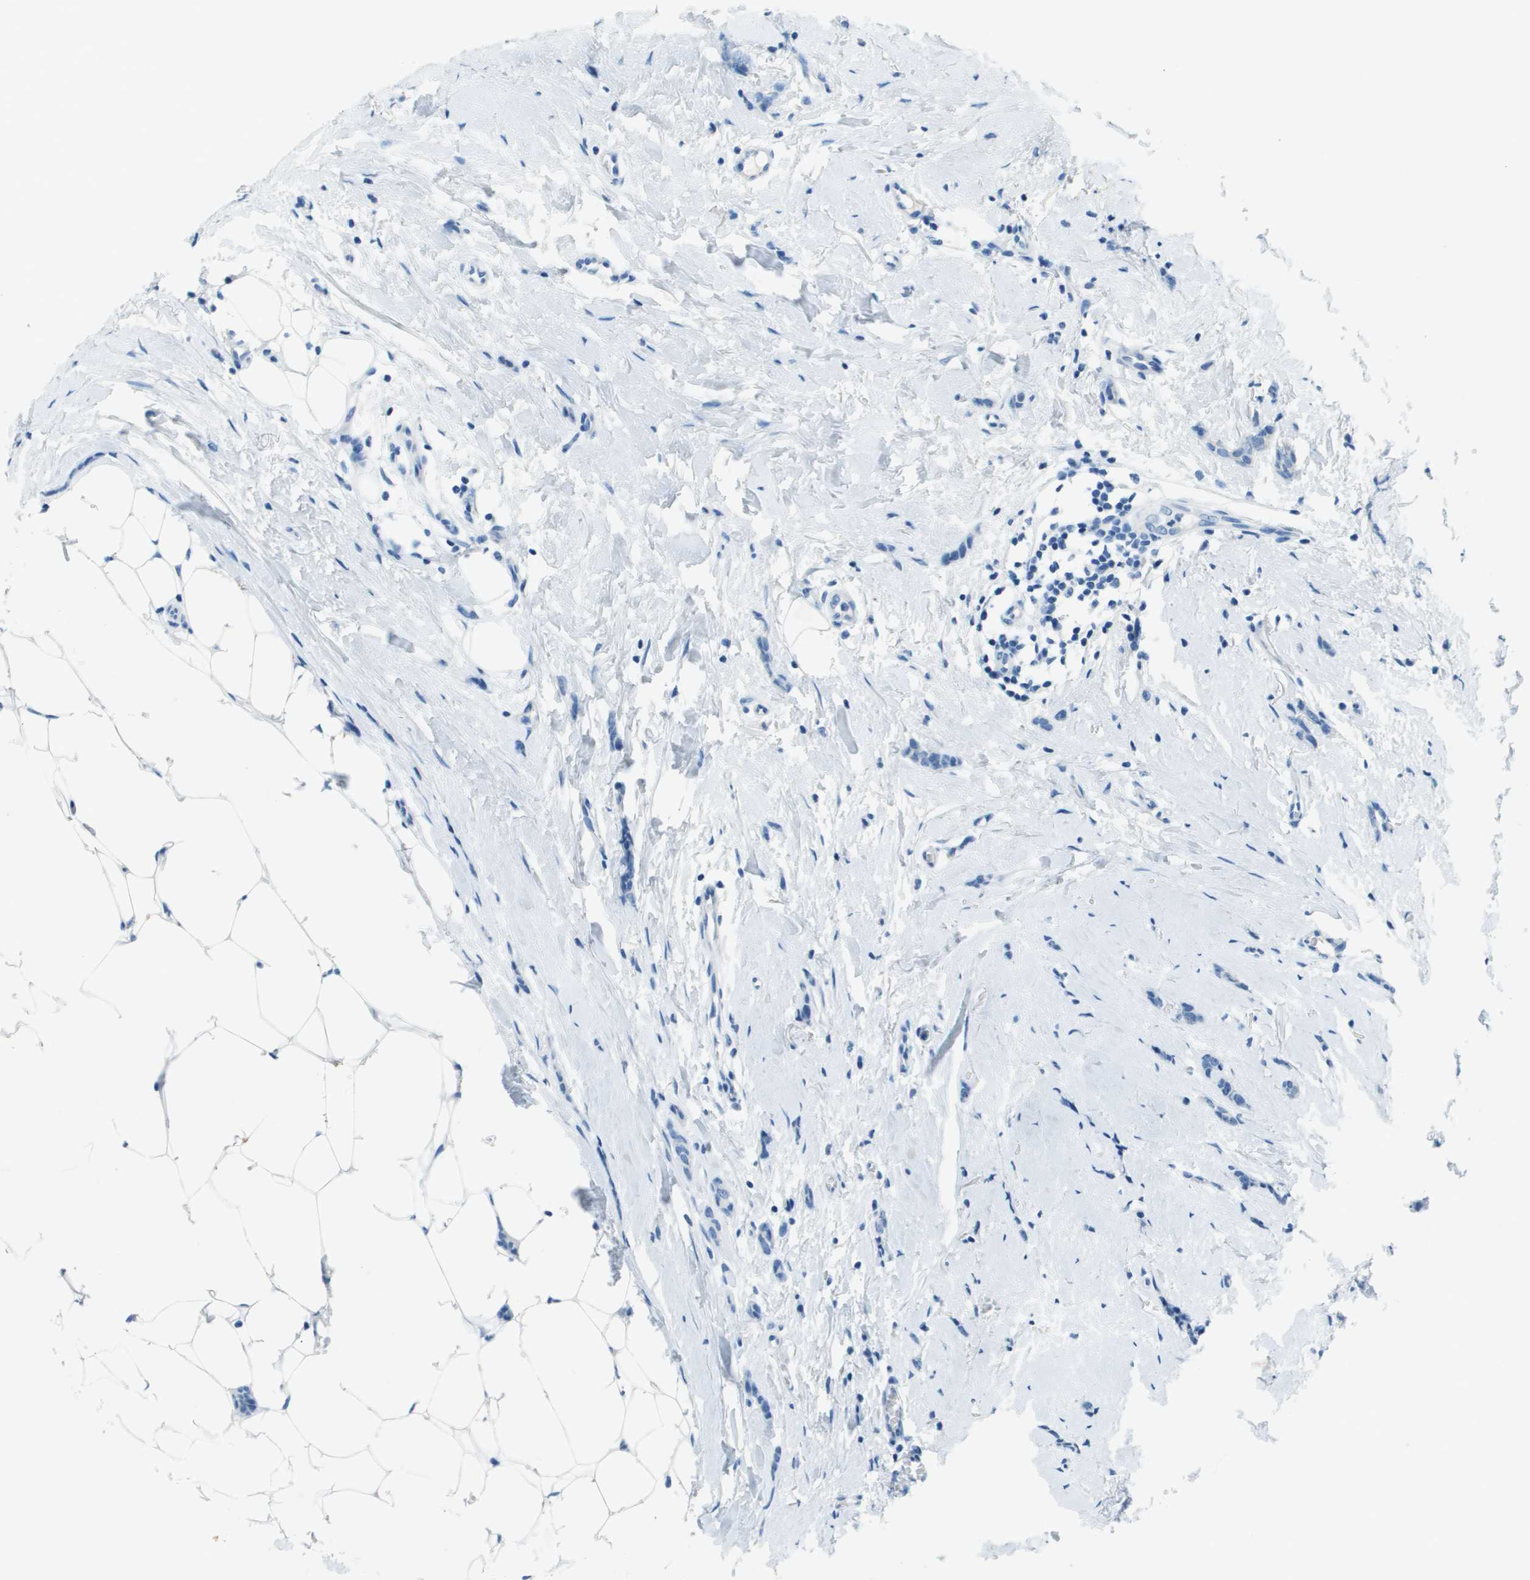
{"staining": {"intensity": "negative", "quantity": "none", "location": "none"}, "tissue": "breast cancer", "cell_type": "Tumor cells", "image_type": "cancer", "snomed": [{"axis": "morphology", "description": "Lobular carcinoma"}, {"axis": "topography", "description": "Skin"}, {"axis": "topography", "description": "Breast"}], "caption": "Tumor cells show no significant protein positivity in lobular carcinoma (breast). (DAB immunohistochemistry (IHC) with hematoxylin counter stain).", "gene": "SLC16A10", "patient": {"sex": "female", "age": 46}}